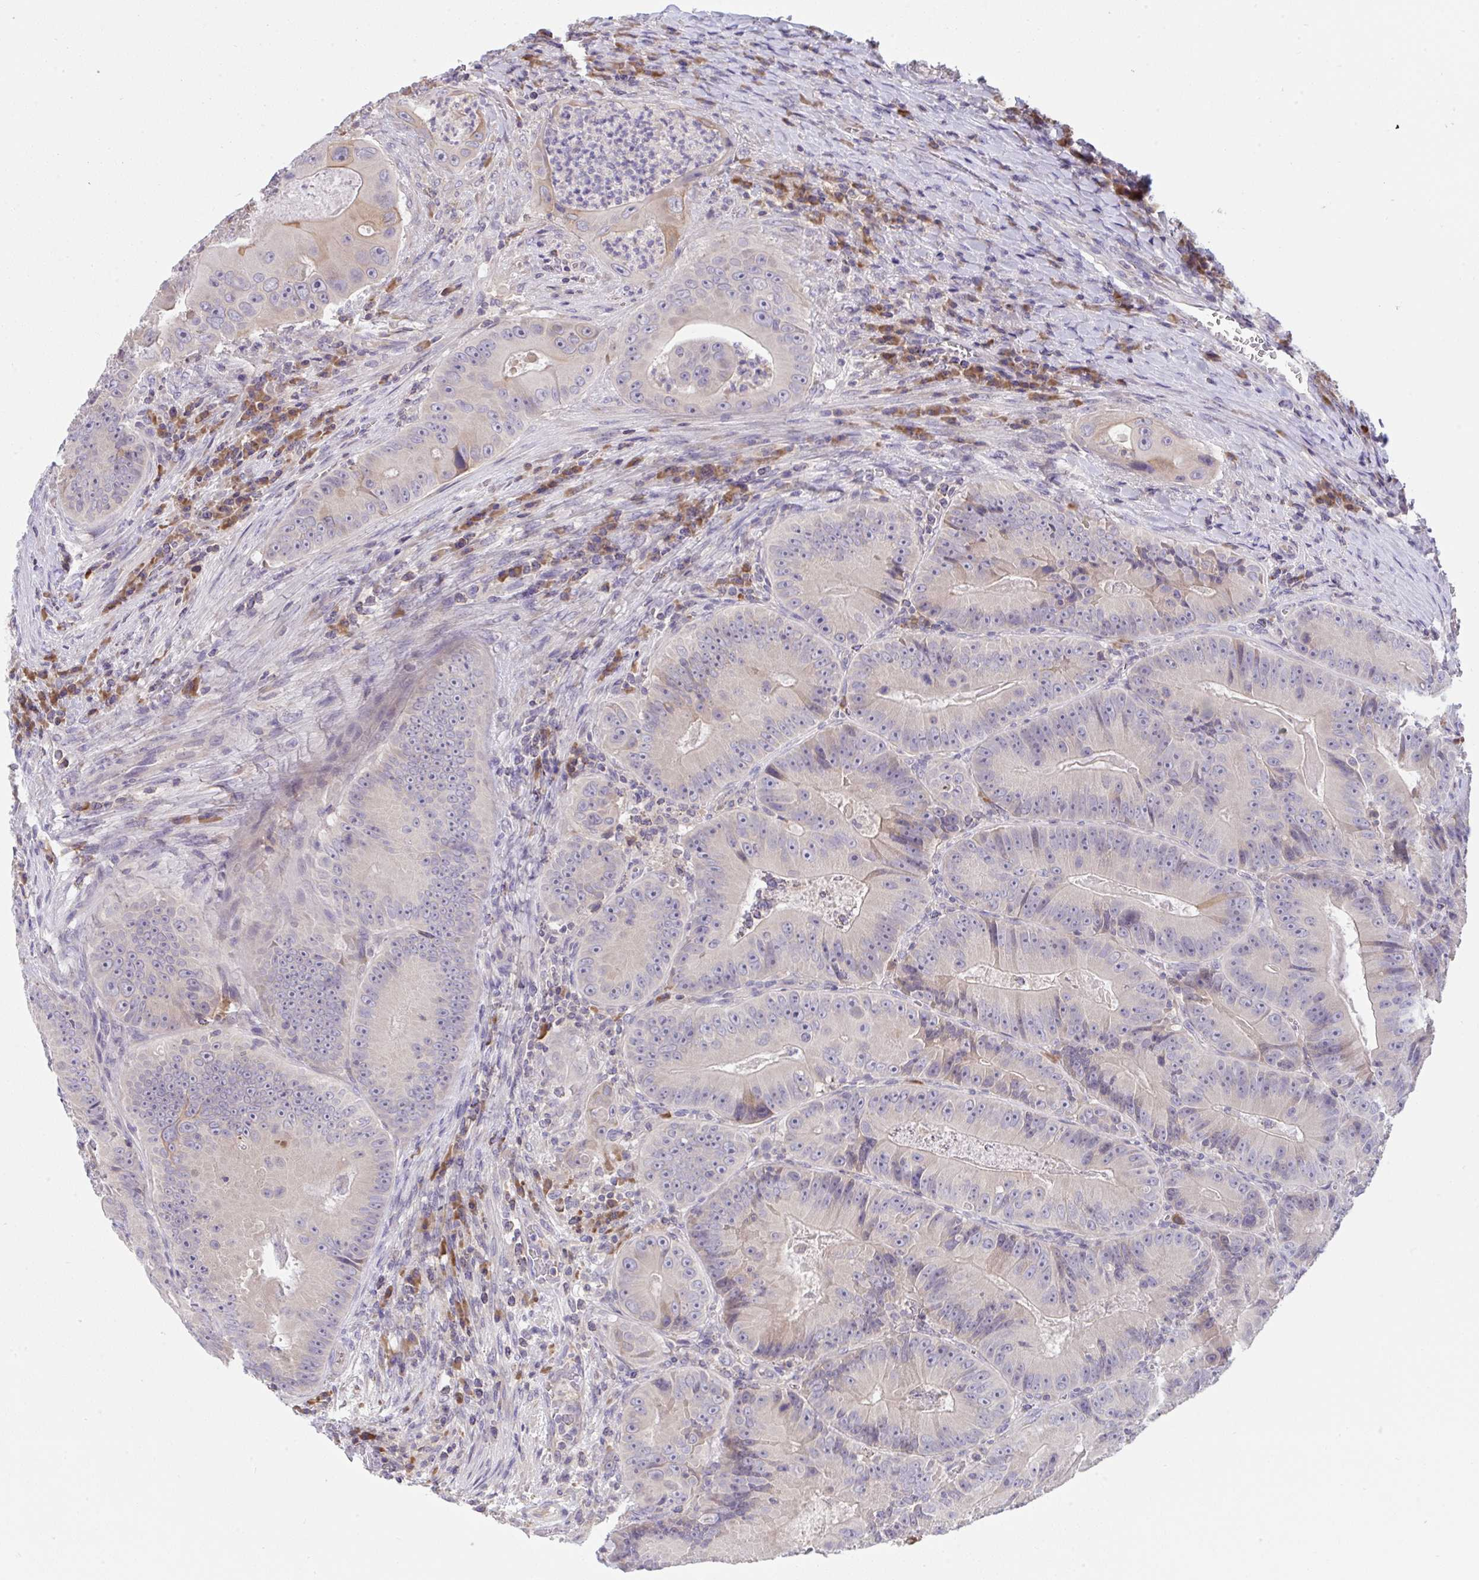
{"staining": {"intensity": "negative", "quantity": "none", "location": "none"}, "tissue": "colorectal cancer", "cell_type": "Tumor cells", "image_type": "cancer", "snomed": [{"axis": "morphology", "description": "Adenocarcinoma, NOS"}, {"axis": "topography", "description": "Colon"}], "caption": "Tumor cells are negative for protein expression in human colorectal cancer. Brightfield microscopy of immunohistochemistry stained with DAB (3,3'-diaminobenzidine) (brown) and hematoxylin (blue), captured at high magnification.", "gene": "TMEM41A", "patient": {"sex": "female", "age": 86}}